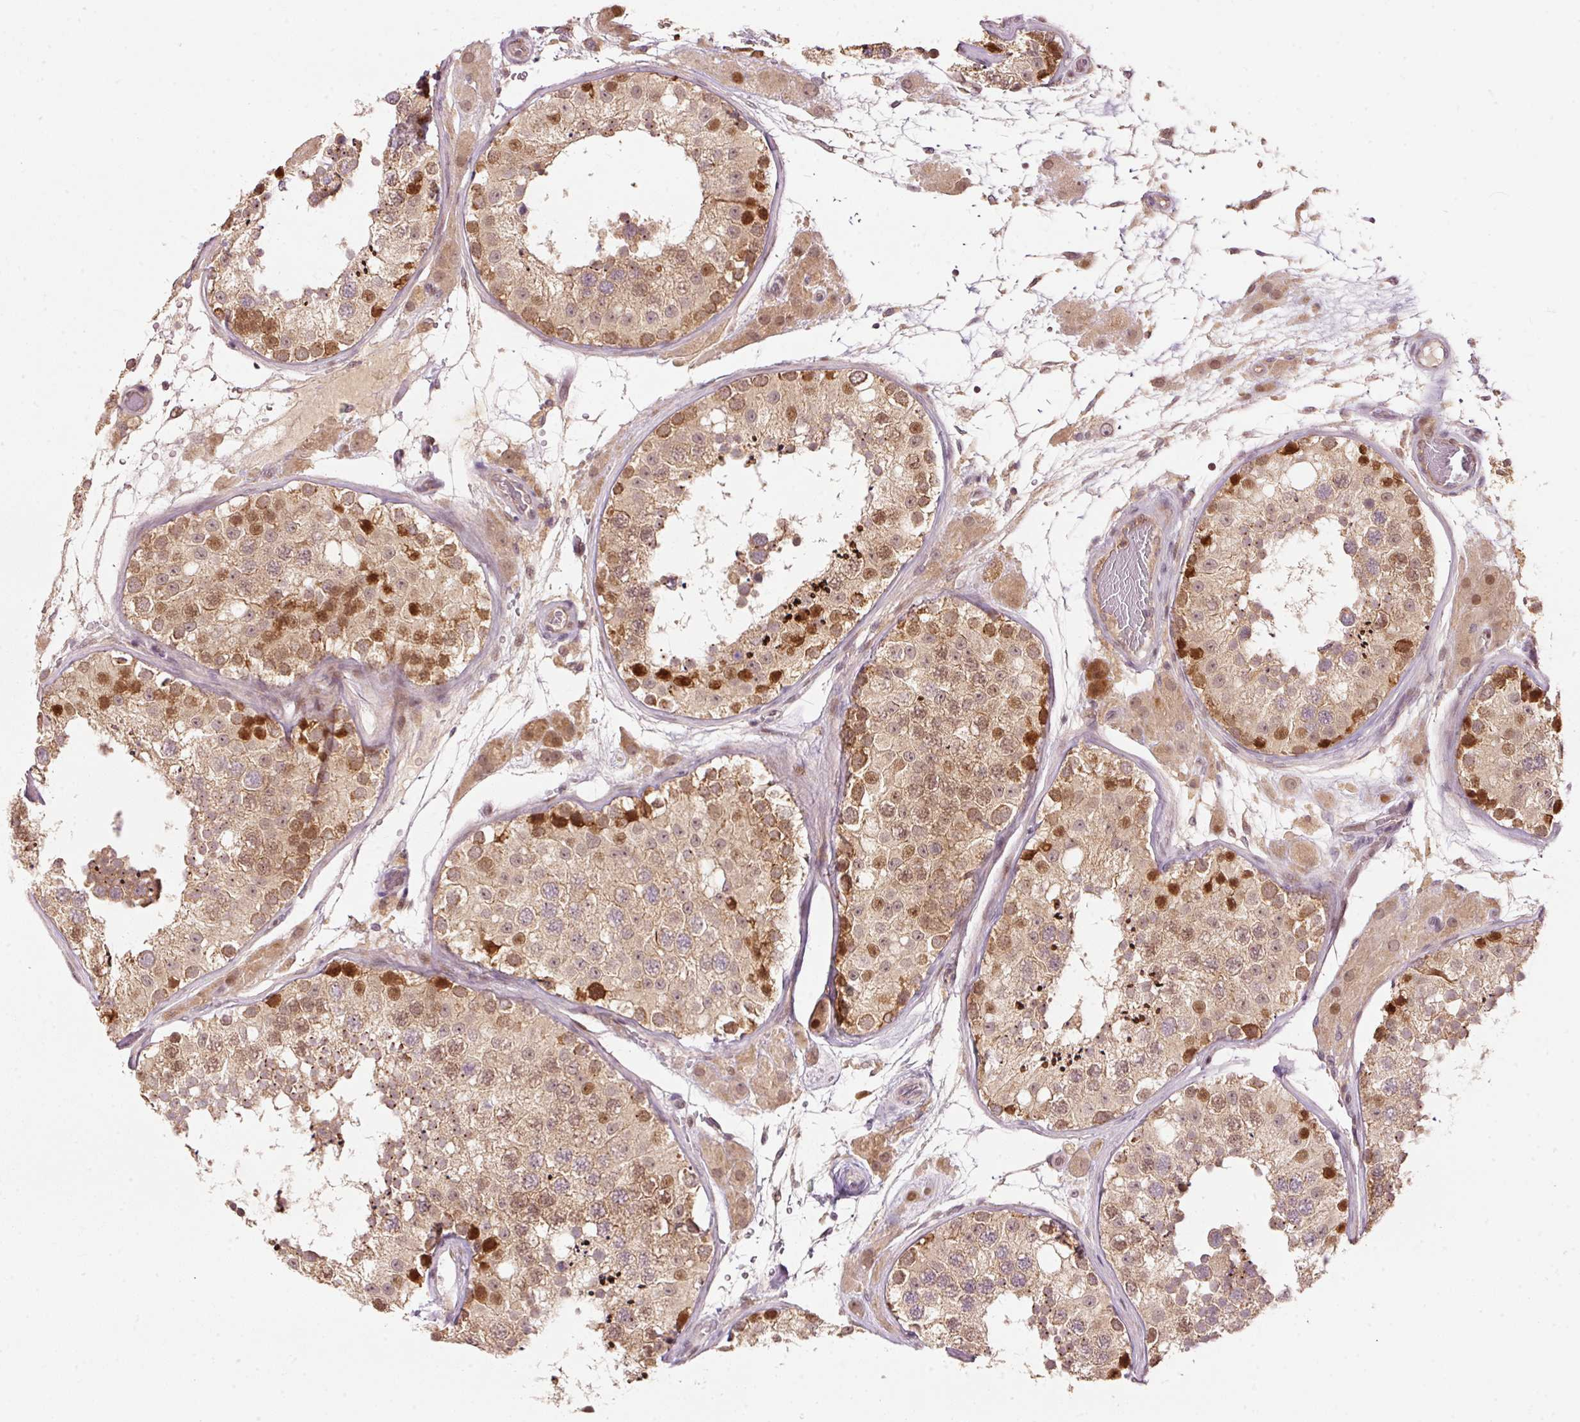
{"staining": {"intensity": "strong", "quantity": "<25%", "location": "cytoplasmic/membranous,nuclear"}, "tissue": "testis", "cell_type": "Cells in seminiferous ducts", "image_type": "normal", "snomed": [{"axis": "morphology", "description": "Normal tissue, NOS"}, {"axis": "topography", "description": "Testis"}], "caption": "Protein expression analysis of benign human testis reveals strong cytoplasmic/membranous,nuclear staining in approximately <25% of cells in seminiferous ducts.", "gene": "PCDHB1", "patient": {"sex": "male", "age": 26}}